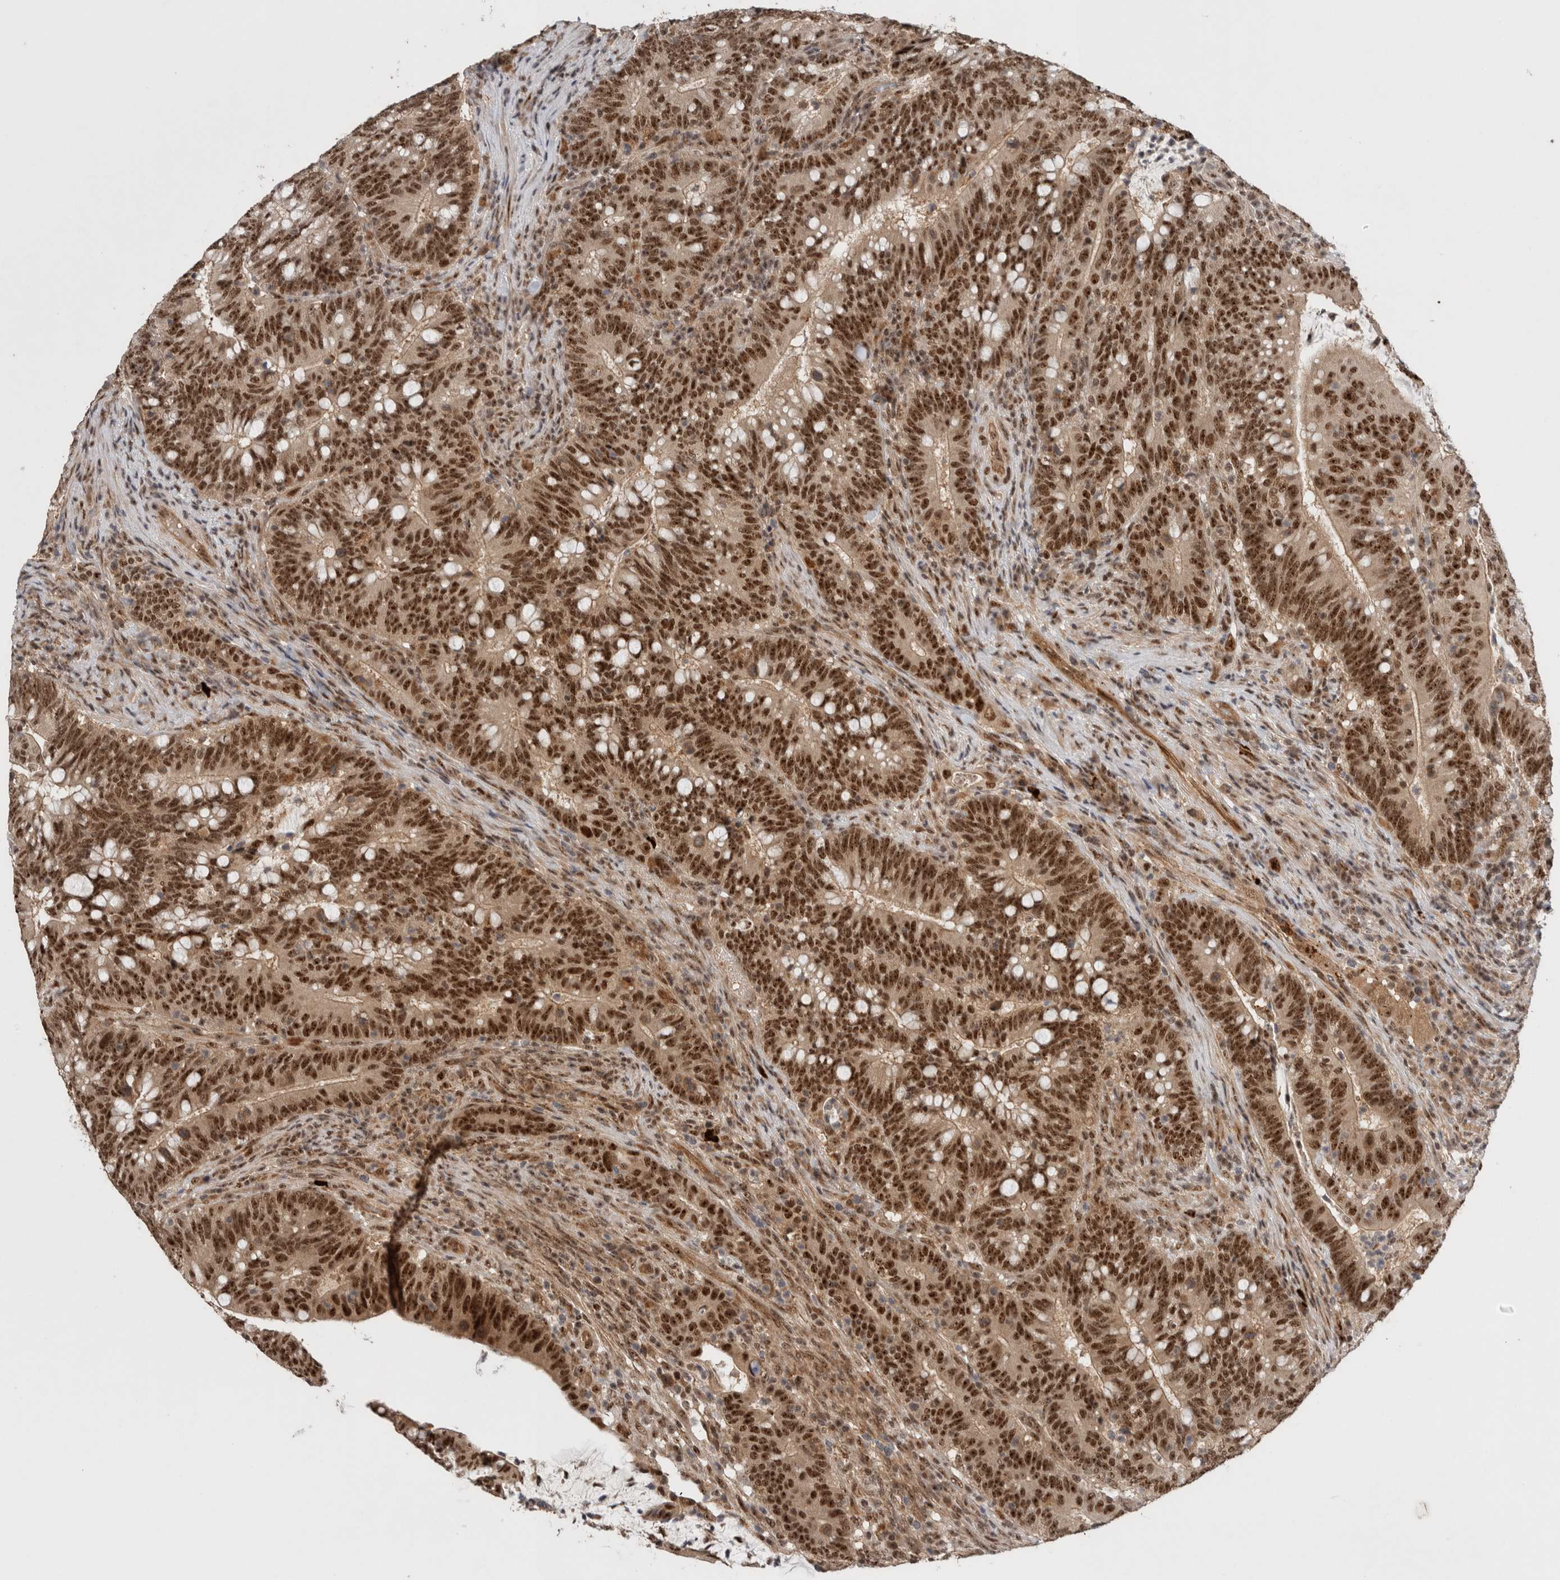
{"staining": {"intensity": "strong", "quantity": ">75%", "location": "nuclear"}, "tissue": "colorectal cancer", "cell_type": "Tumor cells", "image_type": "cancer", "snomed": [{"axis": "morphology", "description": "Adenocarcinoma, NOS"}, {"axis": "topography", "description": "Colon"}], "caption": "This histopathology image displays adenocarcinoma (colorectal) stained with immunohistochemistry to label a protein in brown. The nuclear of tumor cells show strong positivity for the protein. Nuclei are counter-stained blue.", "gene": "MPHOSPH6", "patient": {"sex": "female", "age": 66}}